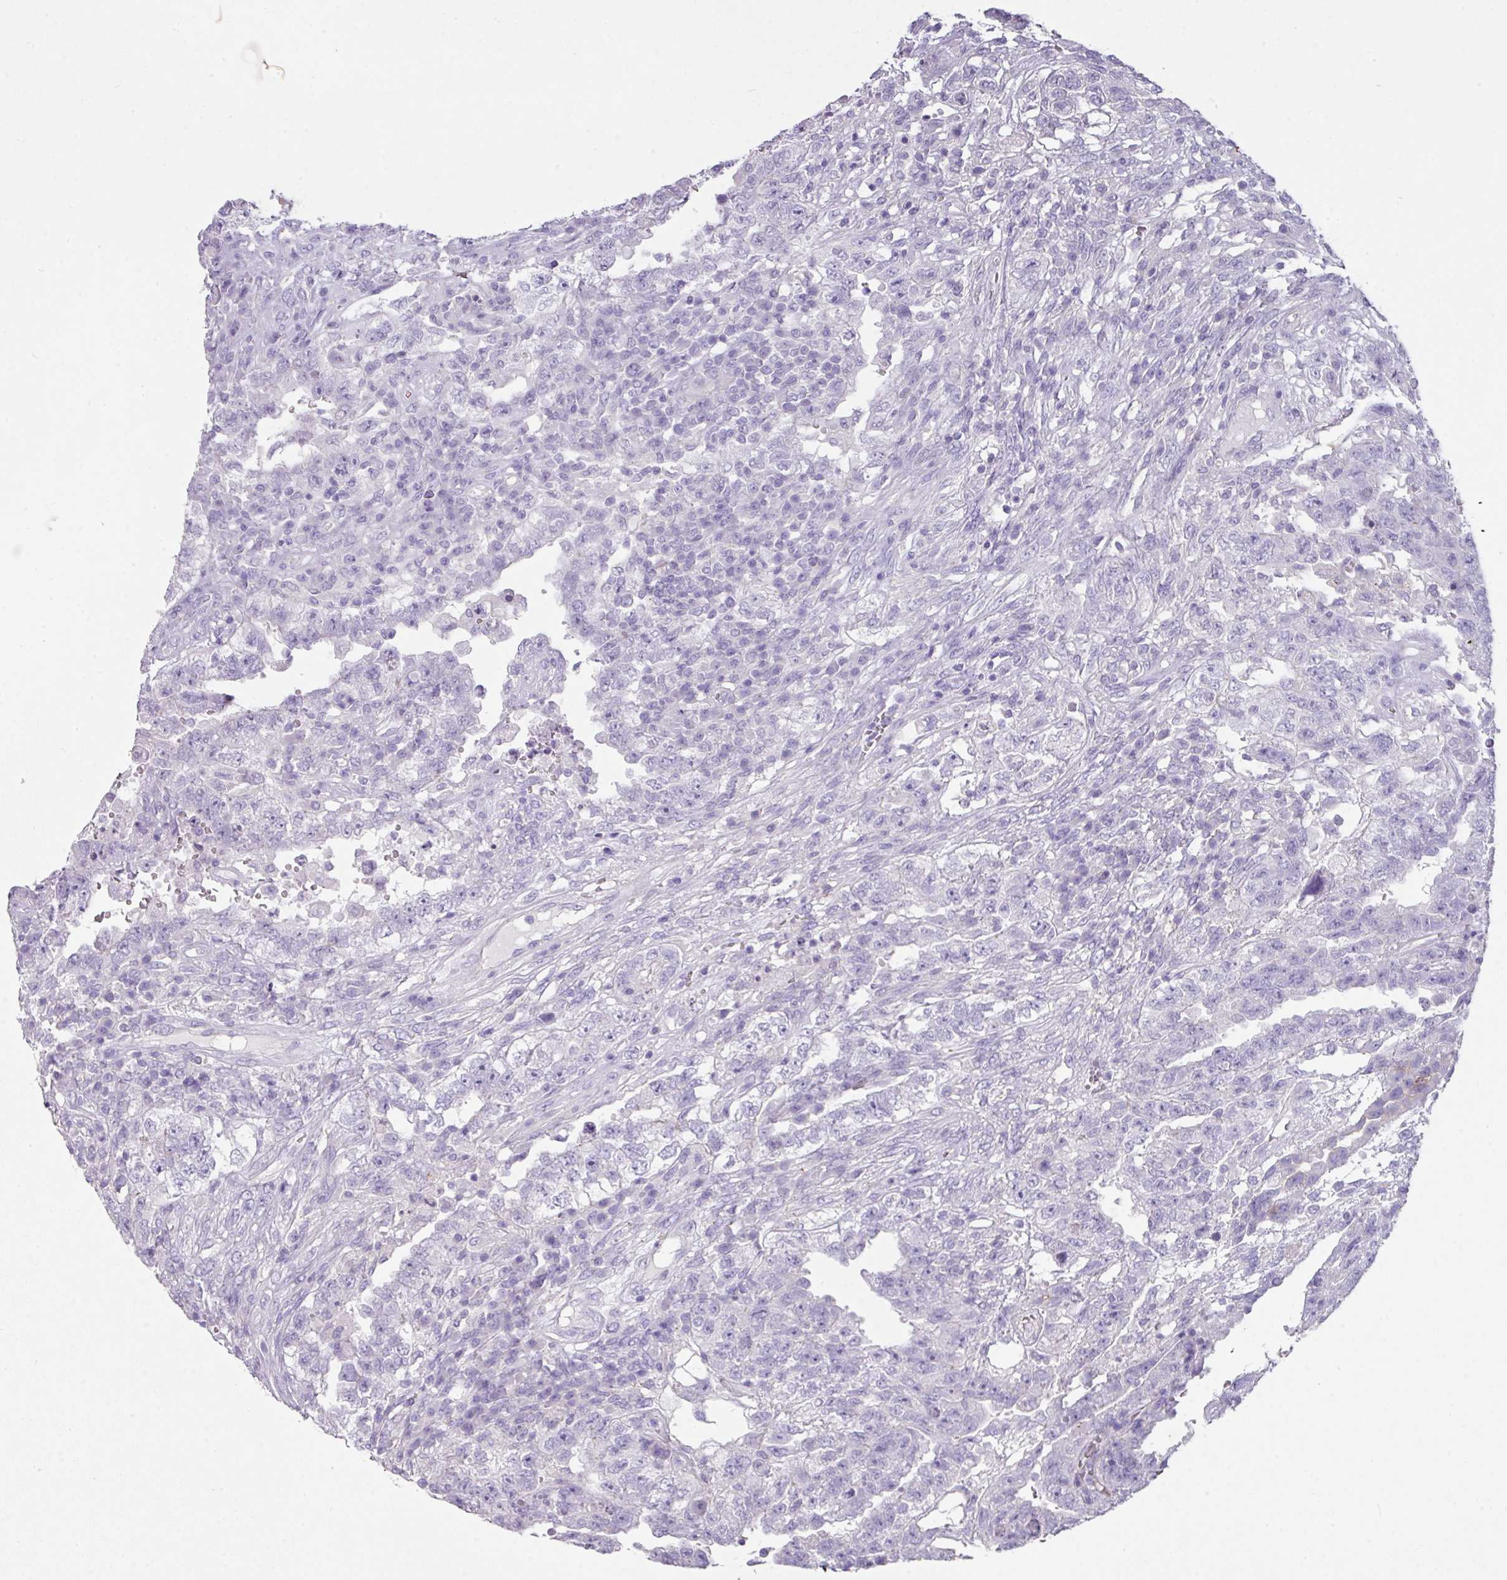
{"staining": {"intensity": "negative", "quantity": "none", "location": "none"}, "tissue": "testis cancer", "cell_type": "Tumor cells", "image_type": "cancer", "snomed": [{"axis": "morphology", "description": "Carcinoma, Embryonal, NOS"}, {"axis": "topography", "description": "Testis"}], "caption": "DAB (3,3'-diaminobenzidine) immunohistochemical staining of testis embryonal carcinoma reveals no significant staining in tumor cells. (DAB (3,3'-diaminobenzidine) IHC visualized using brightfield microscopy, high magnification).", "gene": "GLI4", "patient": {"sex": "male", "age": 26}}